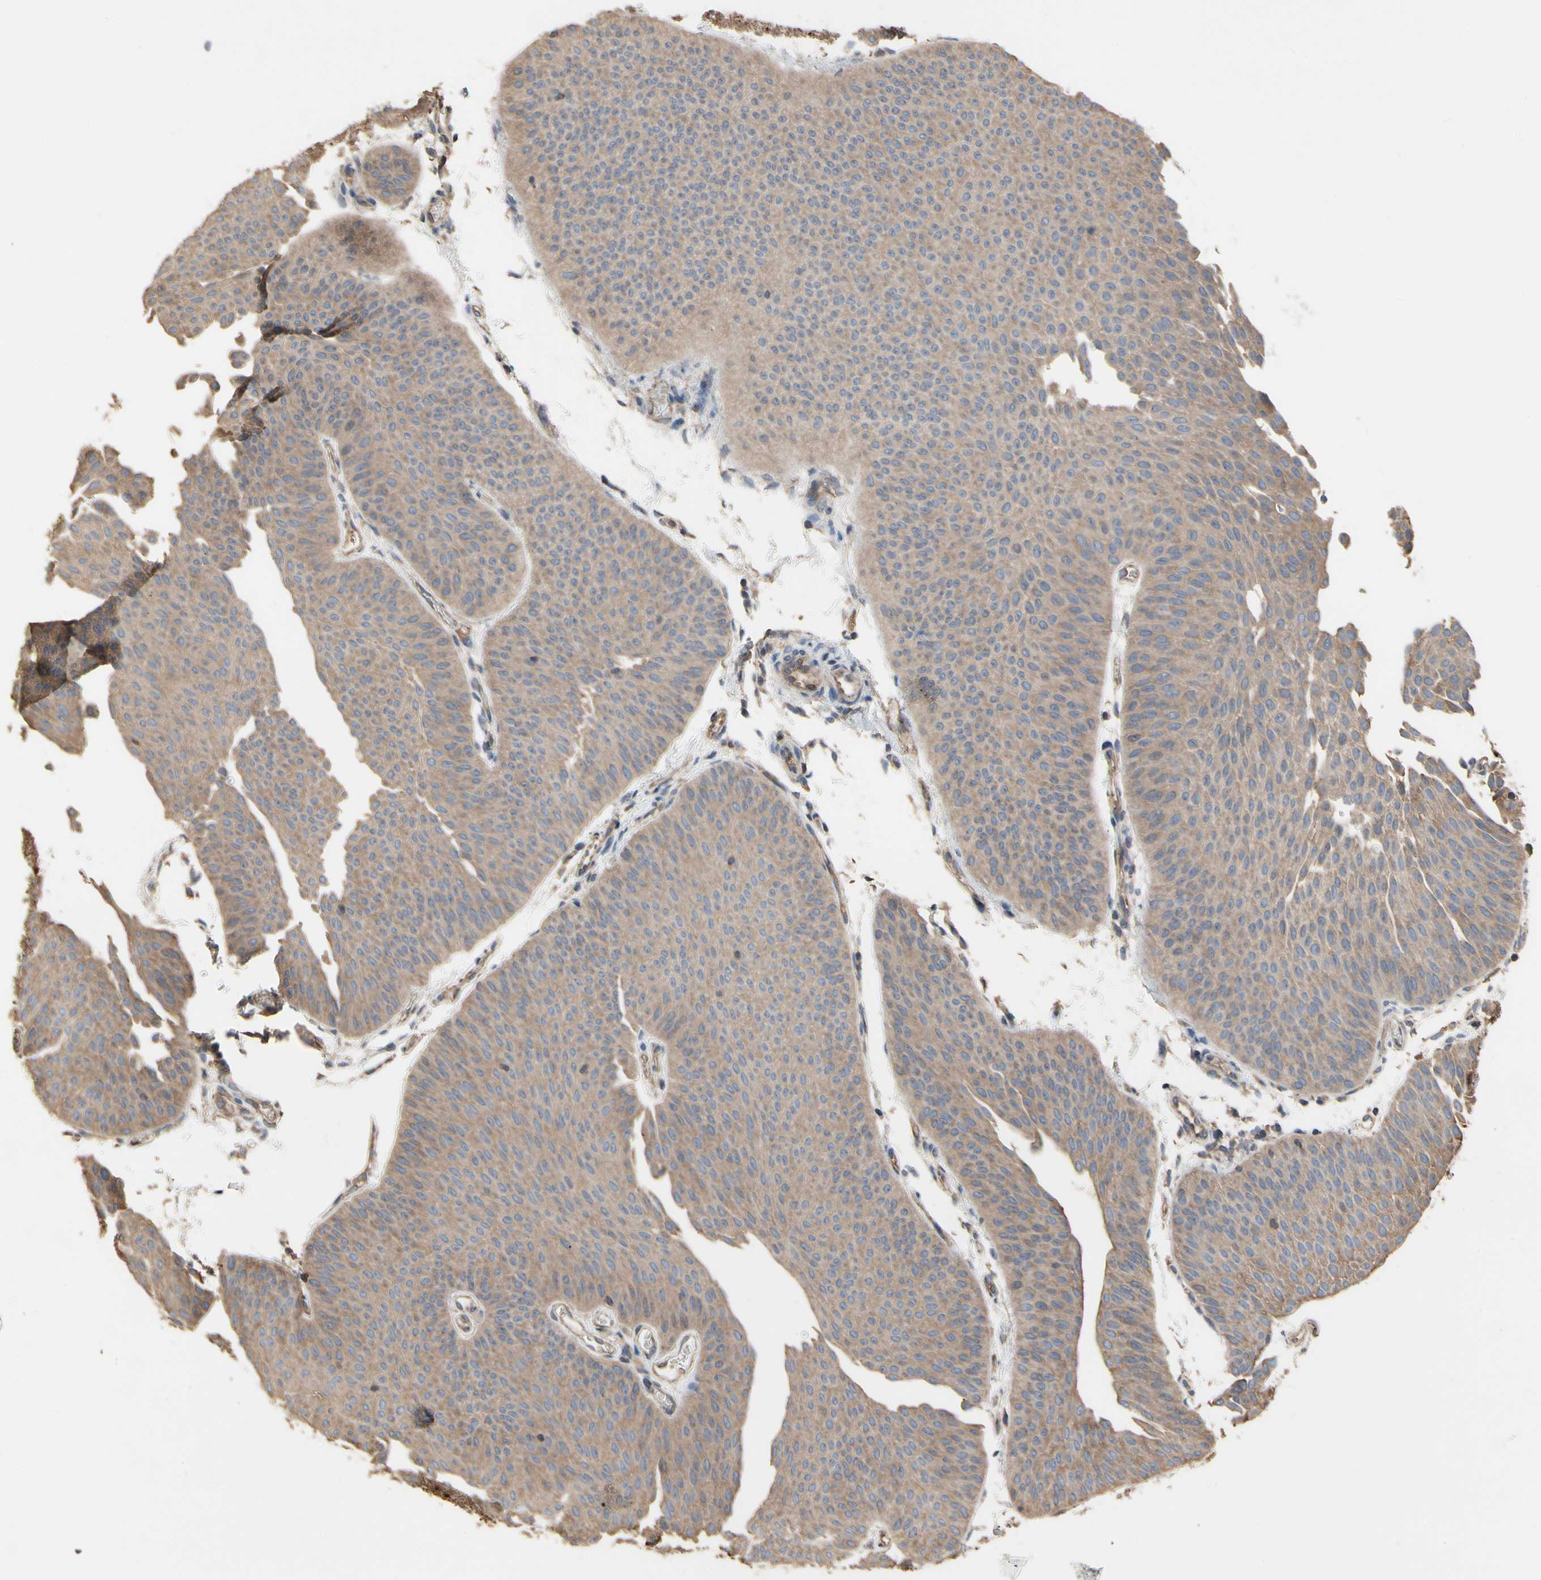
{"staining": {"intensity": "weak", "quantity": ">75%", "location": "cytoplasmic/membranous"}, "tissue": "urothelial cancer", "cell_type": "Tumor cells", "image_type": "cancer", "snomed": [{"axis": "morphology", "description": "Urothelial carcinoma, Low grade"}, {"axis": "topography", "description": "Urinary bladder"}], "caption": "A photomicrograph of low-grade urothelial carcinoma stained for a protein exhibits weak cytoplasmic/membranous brown staining in tumor cells. Using DAB (3,3'-diaminobenzidine) (brown) and hematoxylin (blue) stains, captured at high magnification using brightfield microscopy.", "gene": "PDZK1", "patient": {"sex": "female", "age": 60}}